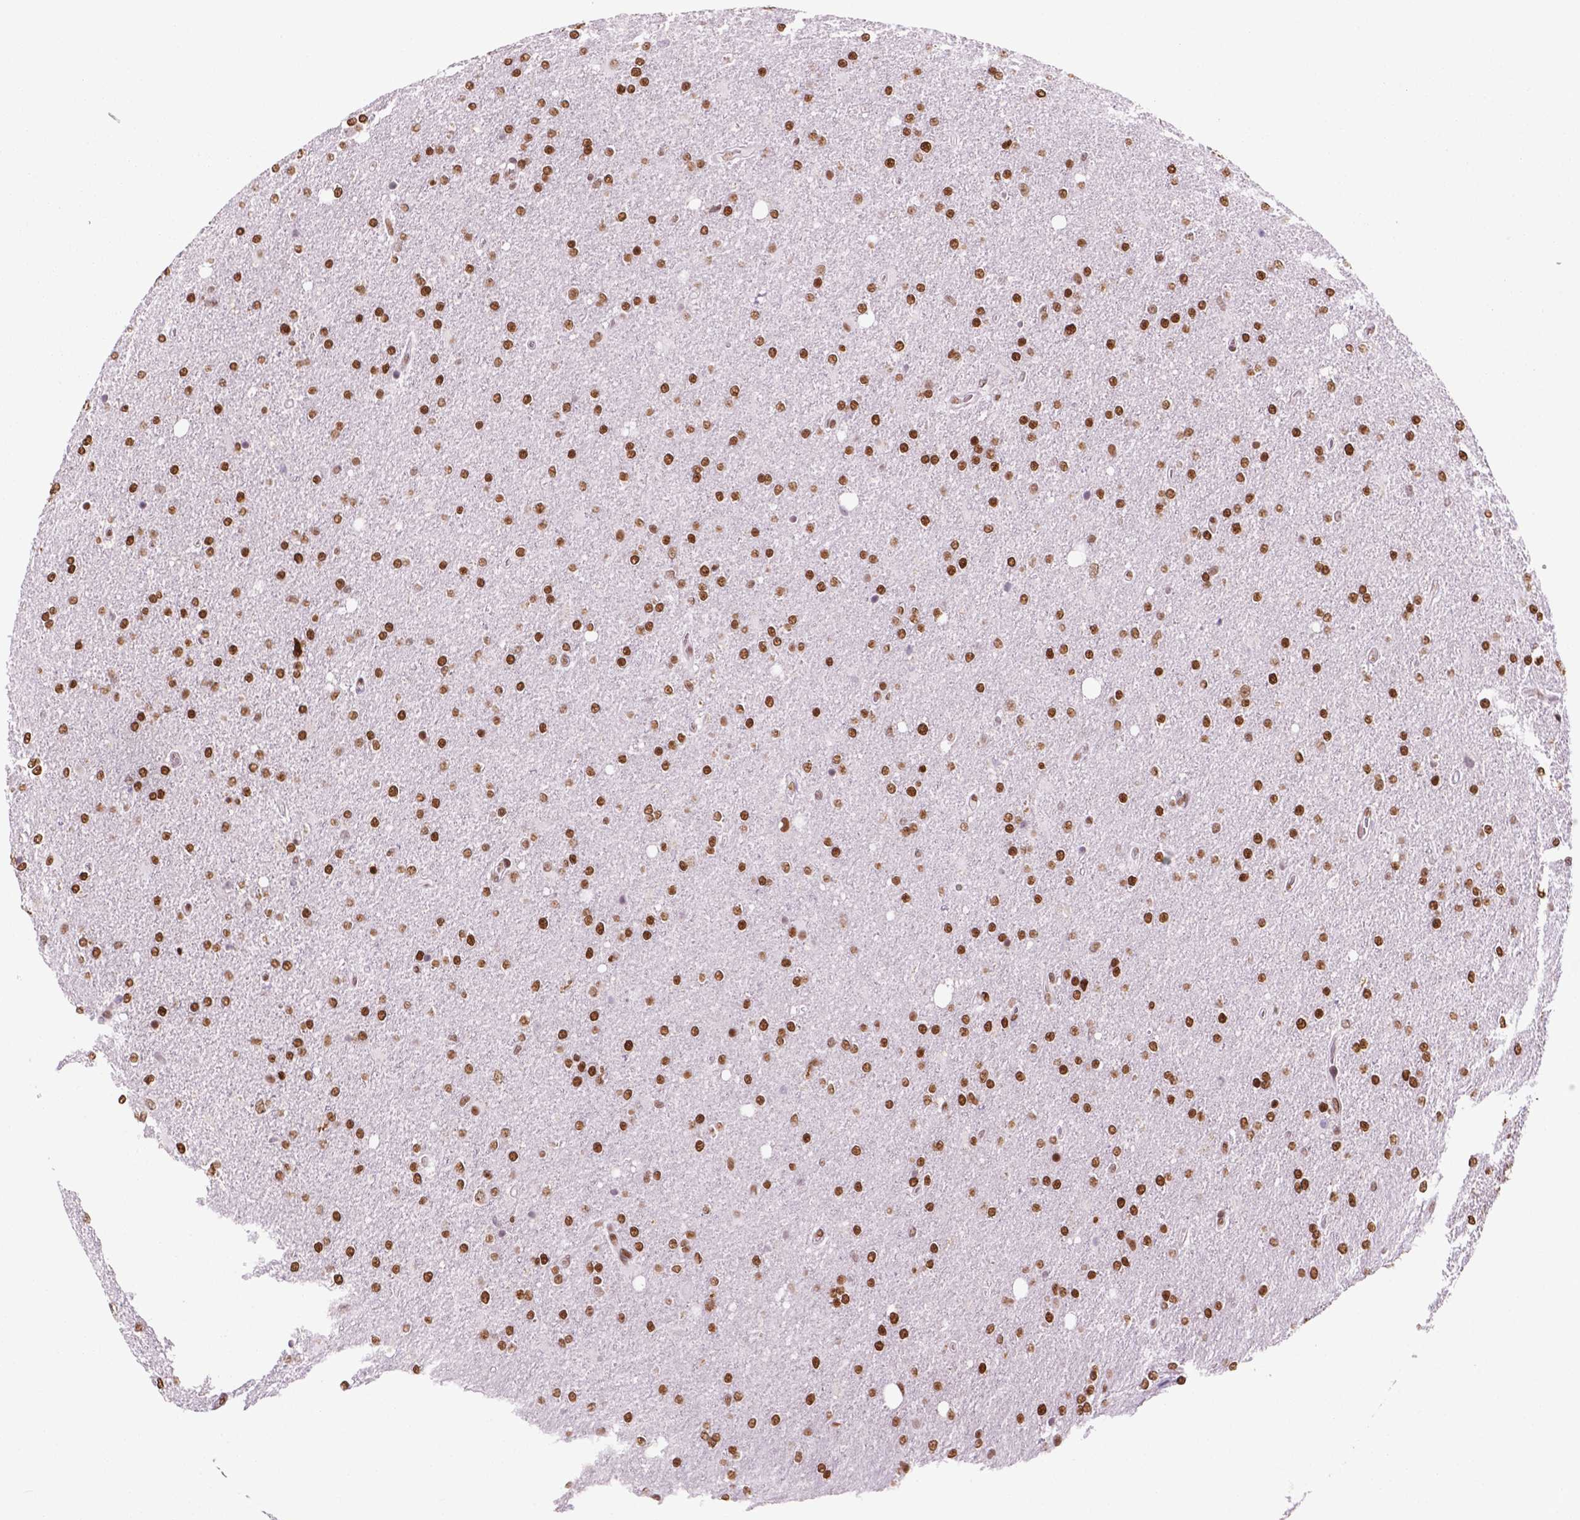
{"staining": {"intensity": "strong", "quantity": ">75%", "location": "nuclear"}, "tissue": "glioma", "cell_type": "Tumor cells", "image_type": "cancer", "snomed": [{"axis": "morphology", "description": "Glioma, malignant, High grade"}, {"axis": "topography", "description": "Cerebral cortex"}], "caption": "High-power microscopy captured an immunohistochemistry micrograph of malignant high-grade glioma, revealing strong nuclear positivity in about >75% of tumor cells.", "gene": "MSH6", "patient": {"sex": "male", "age": 70}}